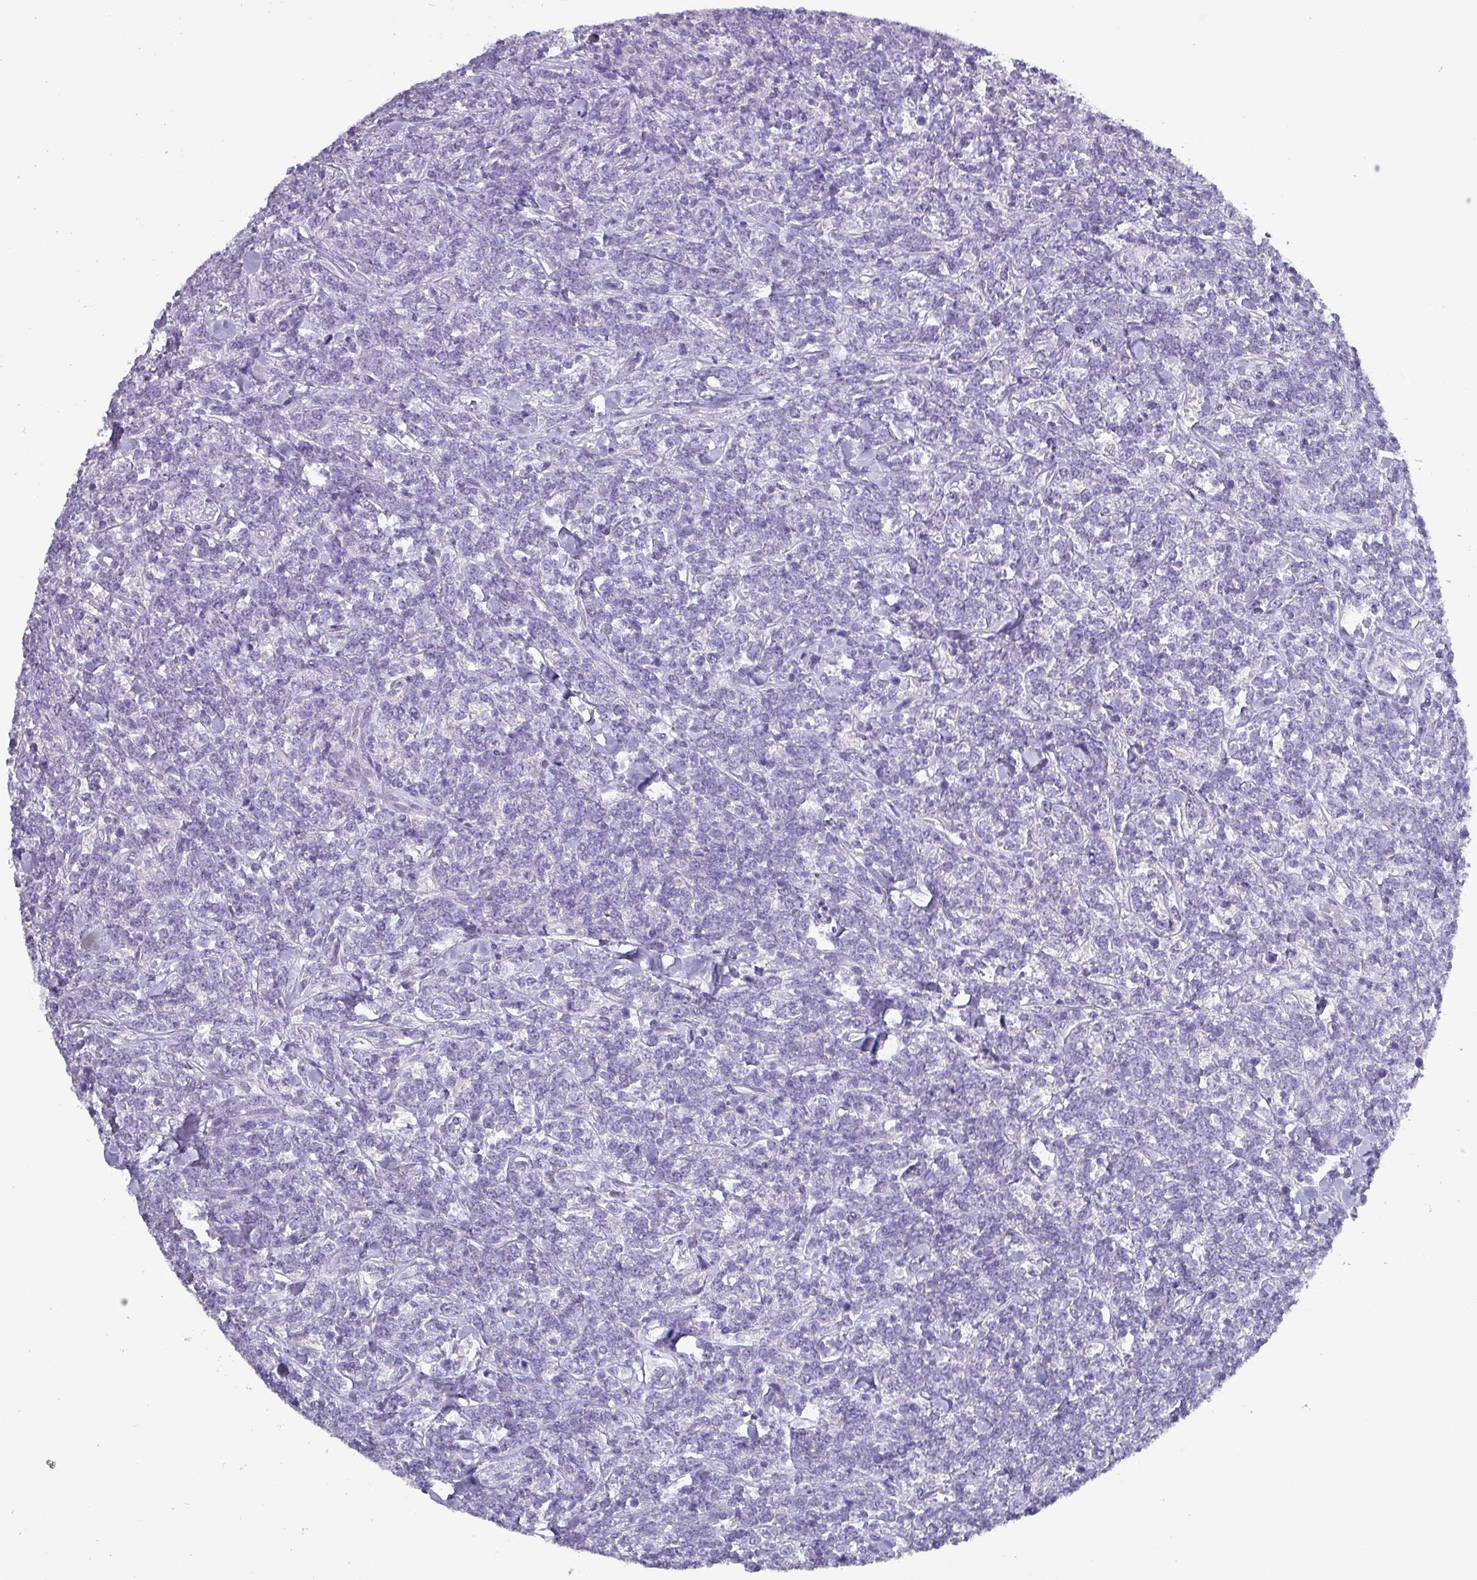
{"staining": {"intensity": "negative", "quantity": "none", "location": "none"}, "tissue": "lymphoma", "cell_type": "Tumor cells", "image_type": "cancer", "snomed": [{"axis": "morphology", "description": "Malignant lymphoma, non-Hodgkin's type, High grade"}, {"axis": "topography", "description": "Small intestine"}, {"axis": "topography", "description": "Colon"}], "caption": "A high-resolution histopathology image shows immunohistochemistry staining of high-grade malignant lymphoma, non-Hodgkin's type, which shows no significant positivity in tumor cells.", "gene": "INS-IGF2", "patient": {"sex": "male", "age": 8}}